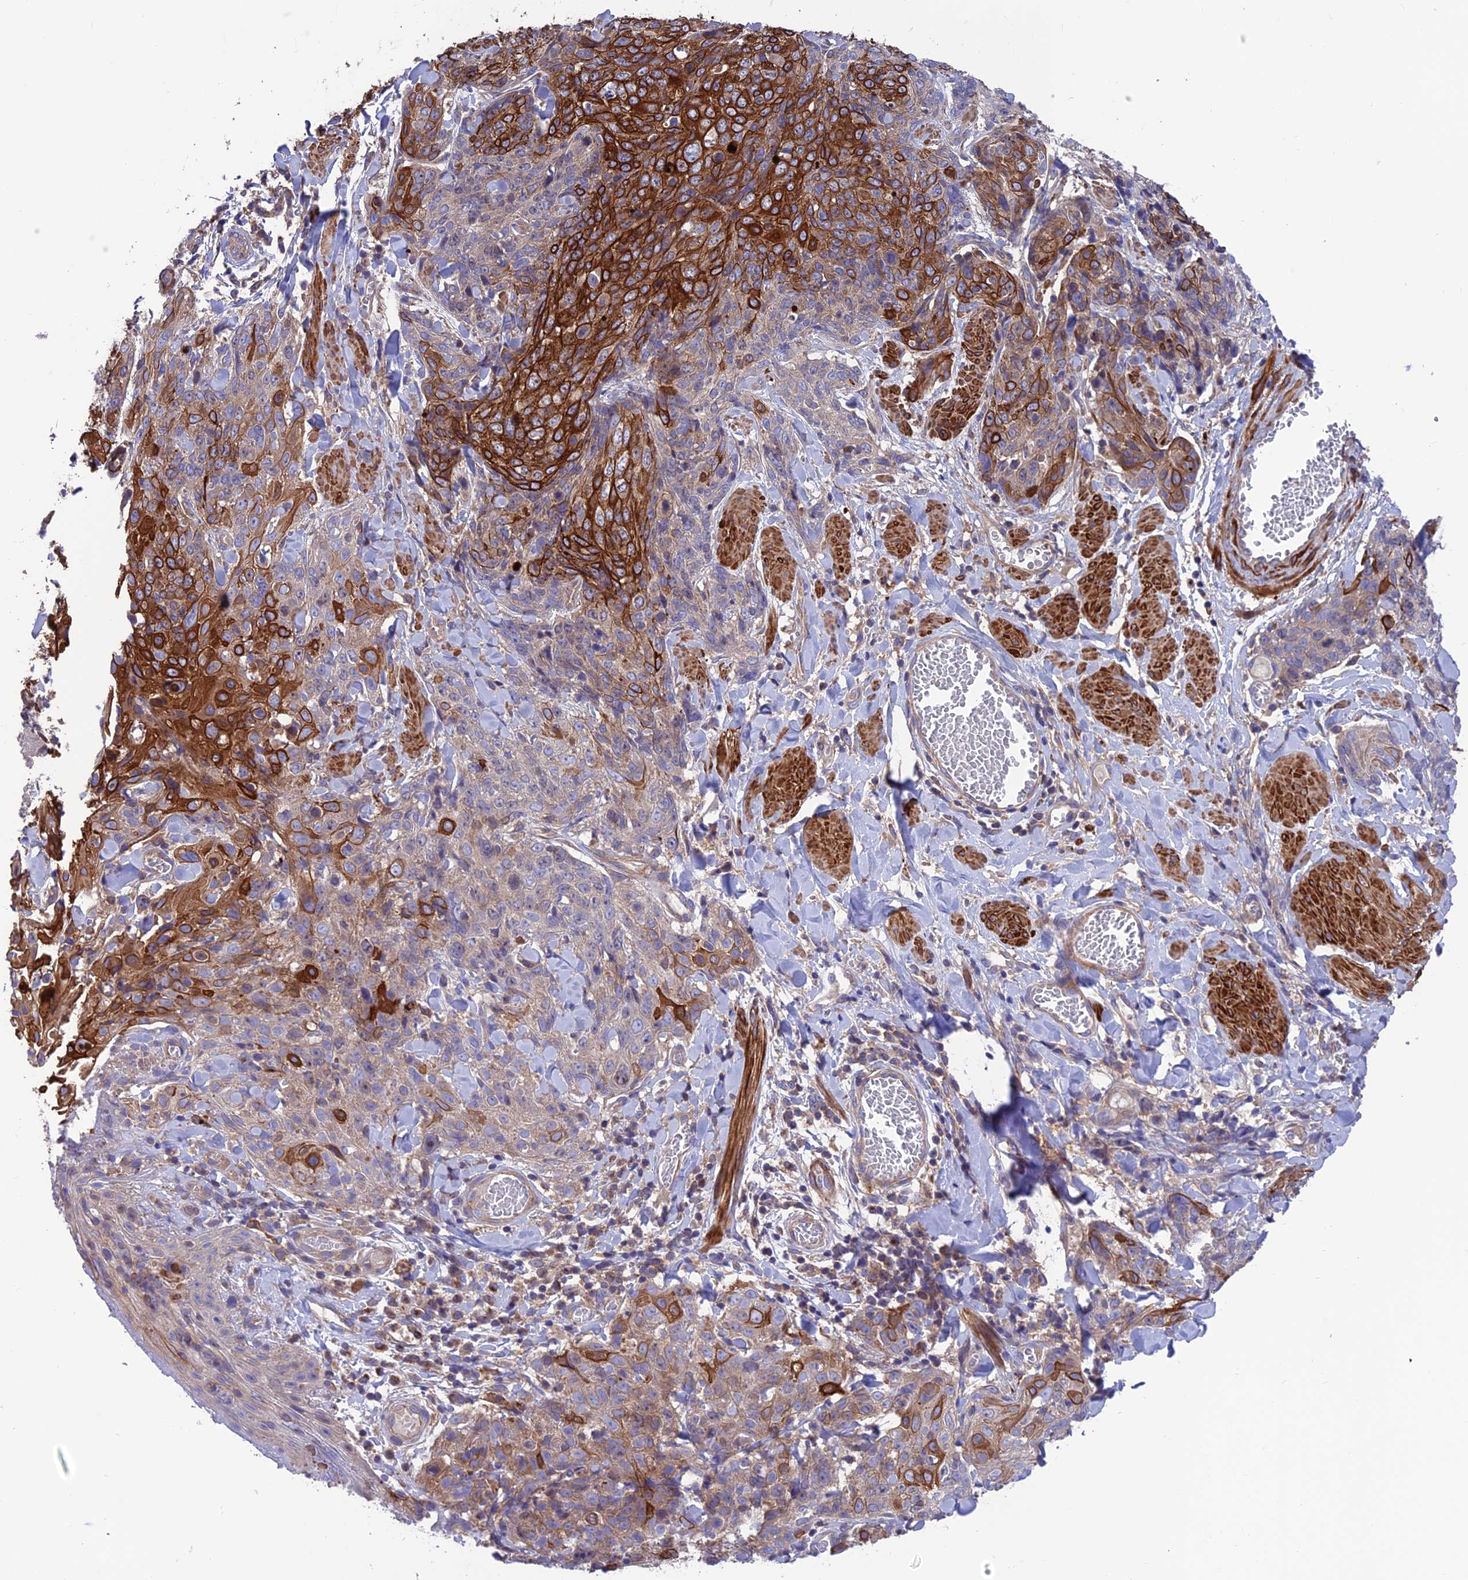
{"staining": {"intensity": "strong", "quantity": "25%-75%", "location": "cytoplasmic/membranous"}, "tissue": "skin cancer", "cell_type": "Tumor cells", "image_type": "cancer", "snomed": [{"axis": "morphology", "description": "Squamous cell carcinoma, NOS"}, {"axis": "topography", "description": "Skin"}, {"axis": "topography", "description": "Vulva"}], "caption": "Immunohistochemical staining of squamous cell carcinoma (skin) exhibits strong cytoplasmic/membranous protein expression in about 25%-75% of tumor cells.", "gene": "VPS16", "patient": {"sex": "female", "age": 85}}